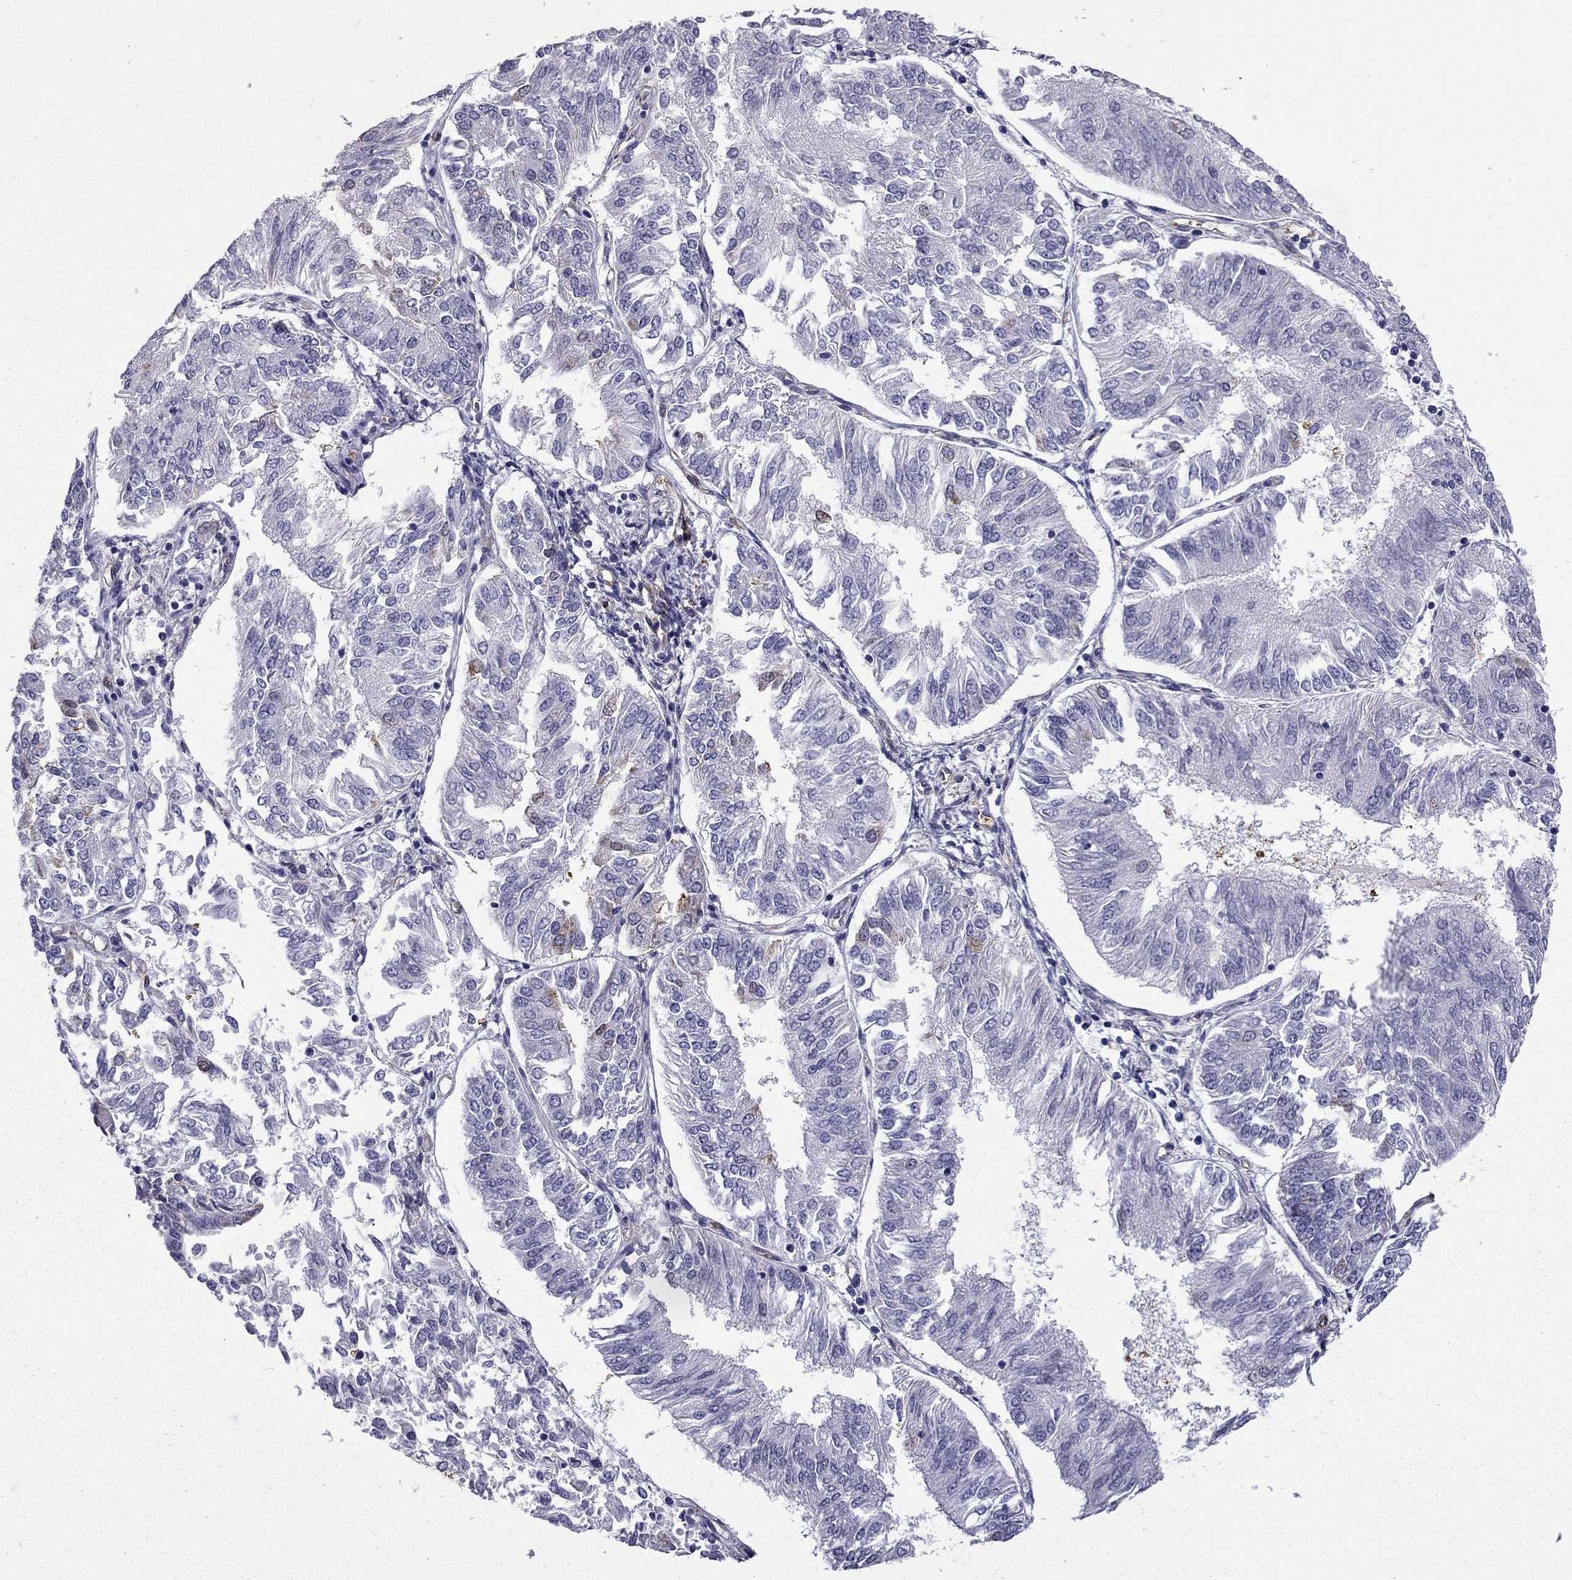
{"staining": {"intensity": "negative", "quantity": "none", "location": "none"}, "tissue": "endometrial cancer", "cell_type": "Tumor cells", "image_type": "cancer", "snomed": [{"axis": "morphology", "description": "Adenocarcinoma, NOS"}, {"axis": "topography", "description": "Endometrium"}], "caption": "This photomicrograph is of endometrial cancer stained with immunohistochemistry to label a protein in brown with the nuclei are counter-stained blue. There is no staining in tumor cells.", "gene": "MAP4", "patient": {"sex": "female", "age": 58}}